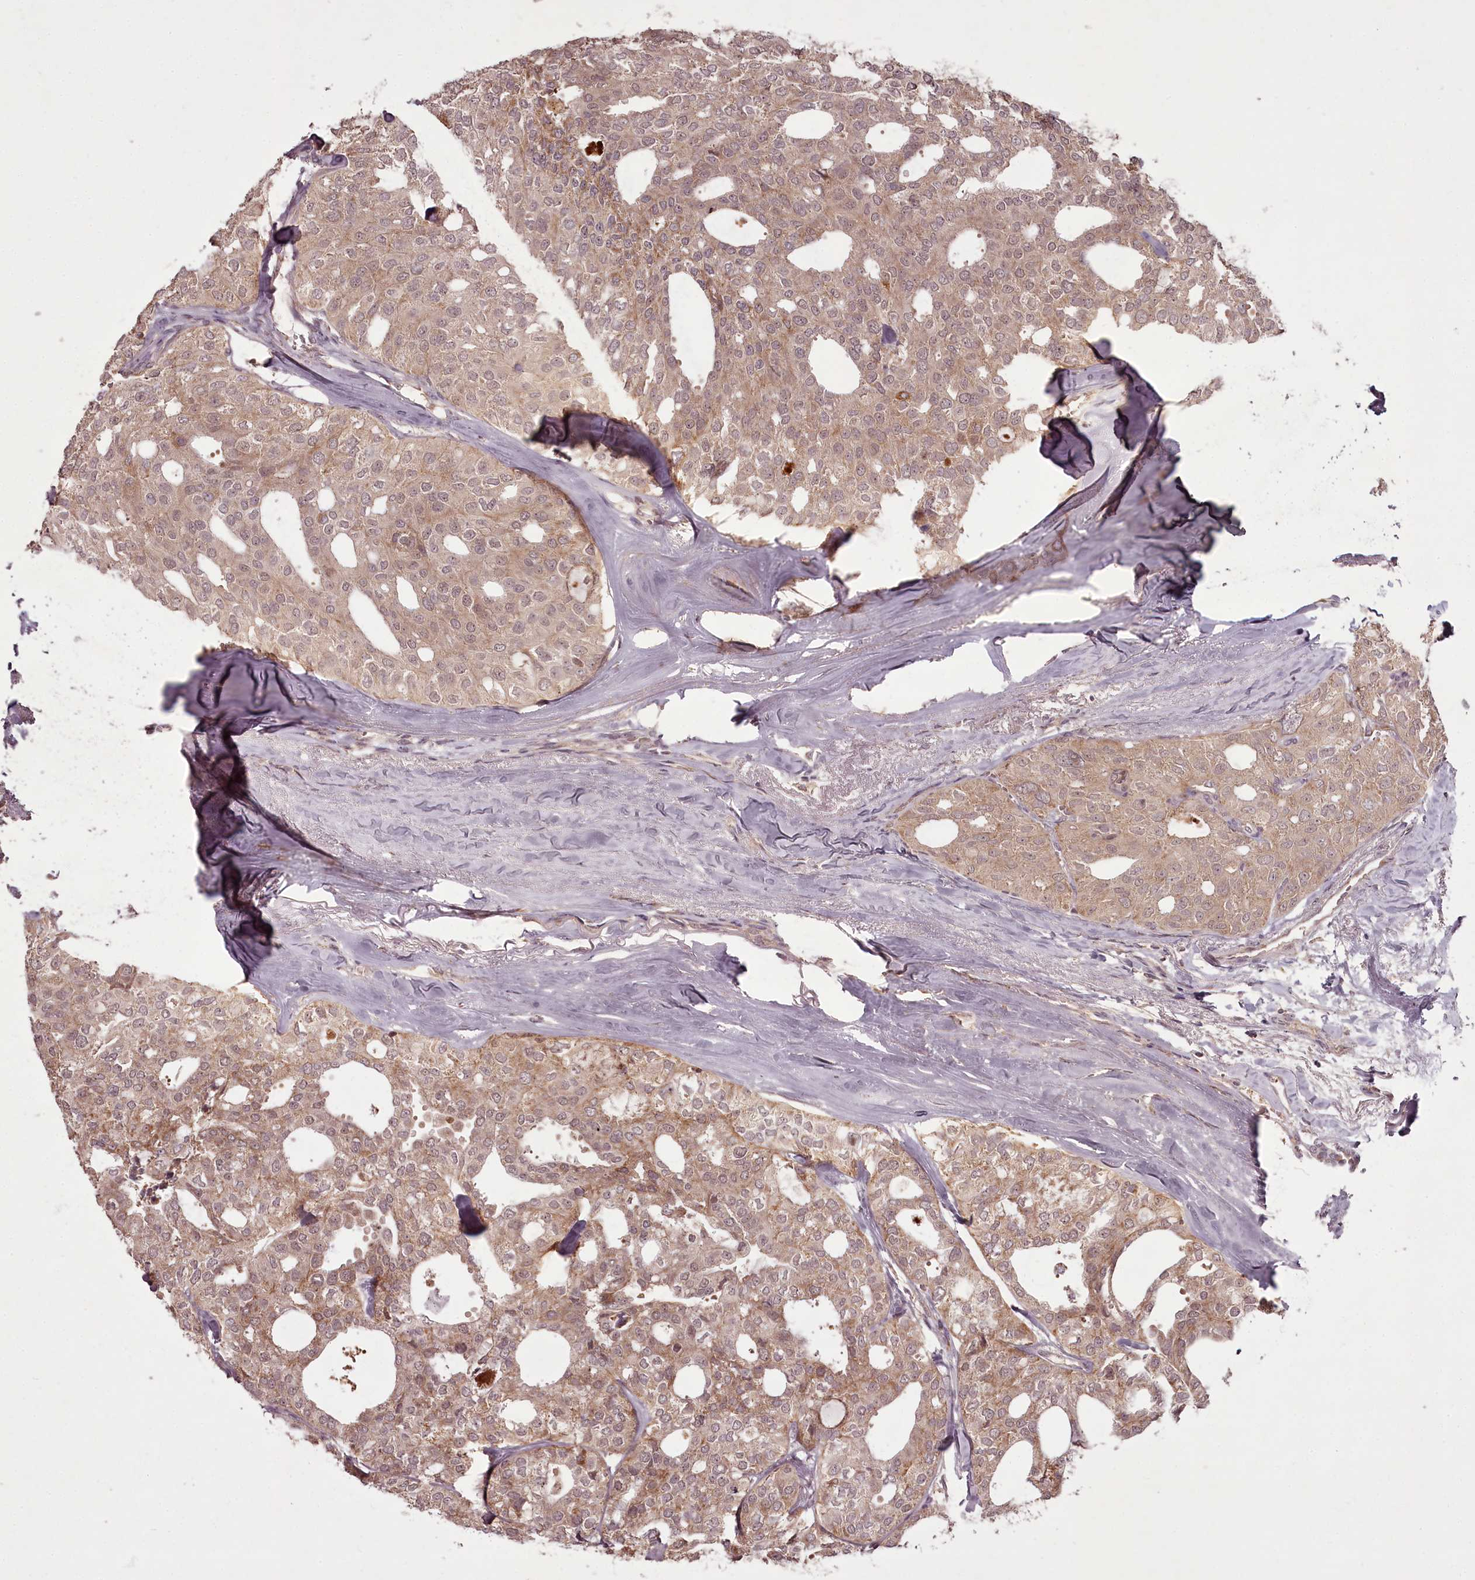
{"staining": {"intensity": "moderate", "quantity": ">75%", "location": "cytoplasmic/membranous"}, "tissue": "thyroid cancer", "cell_type": "Tumor cells", "image_type": "cancer", "snomed": [{"axis": "morphology", "description": "Follicular adenoma carcinoma, NOS"}, {"axis": "topography", "description": "Thyroid gland"}], "caption": "The histopathology image exhibits immunohistochemical staining of thyroid cancer (follicular adenoma carcinoma). There is moderate cytoplasmic/membranous expression is identified in about >75% of tumor cells. Using DAB (brown) and hematoxylin (blue) stains, captured at high magnification using brightfield microscopy.", "gene": "PCBP2", "patient": {"sex": "male", "age": 75}}